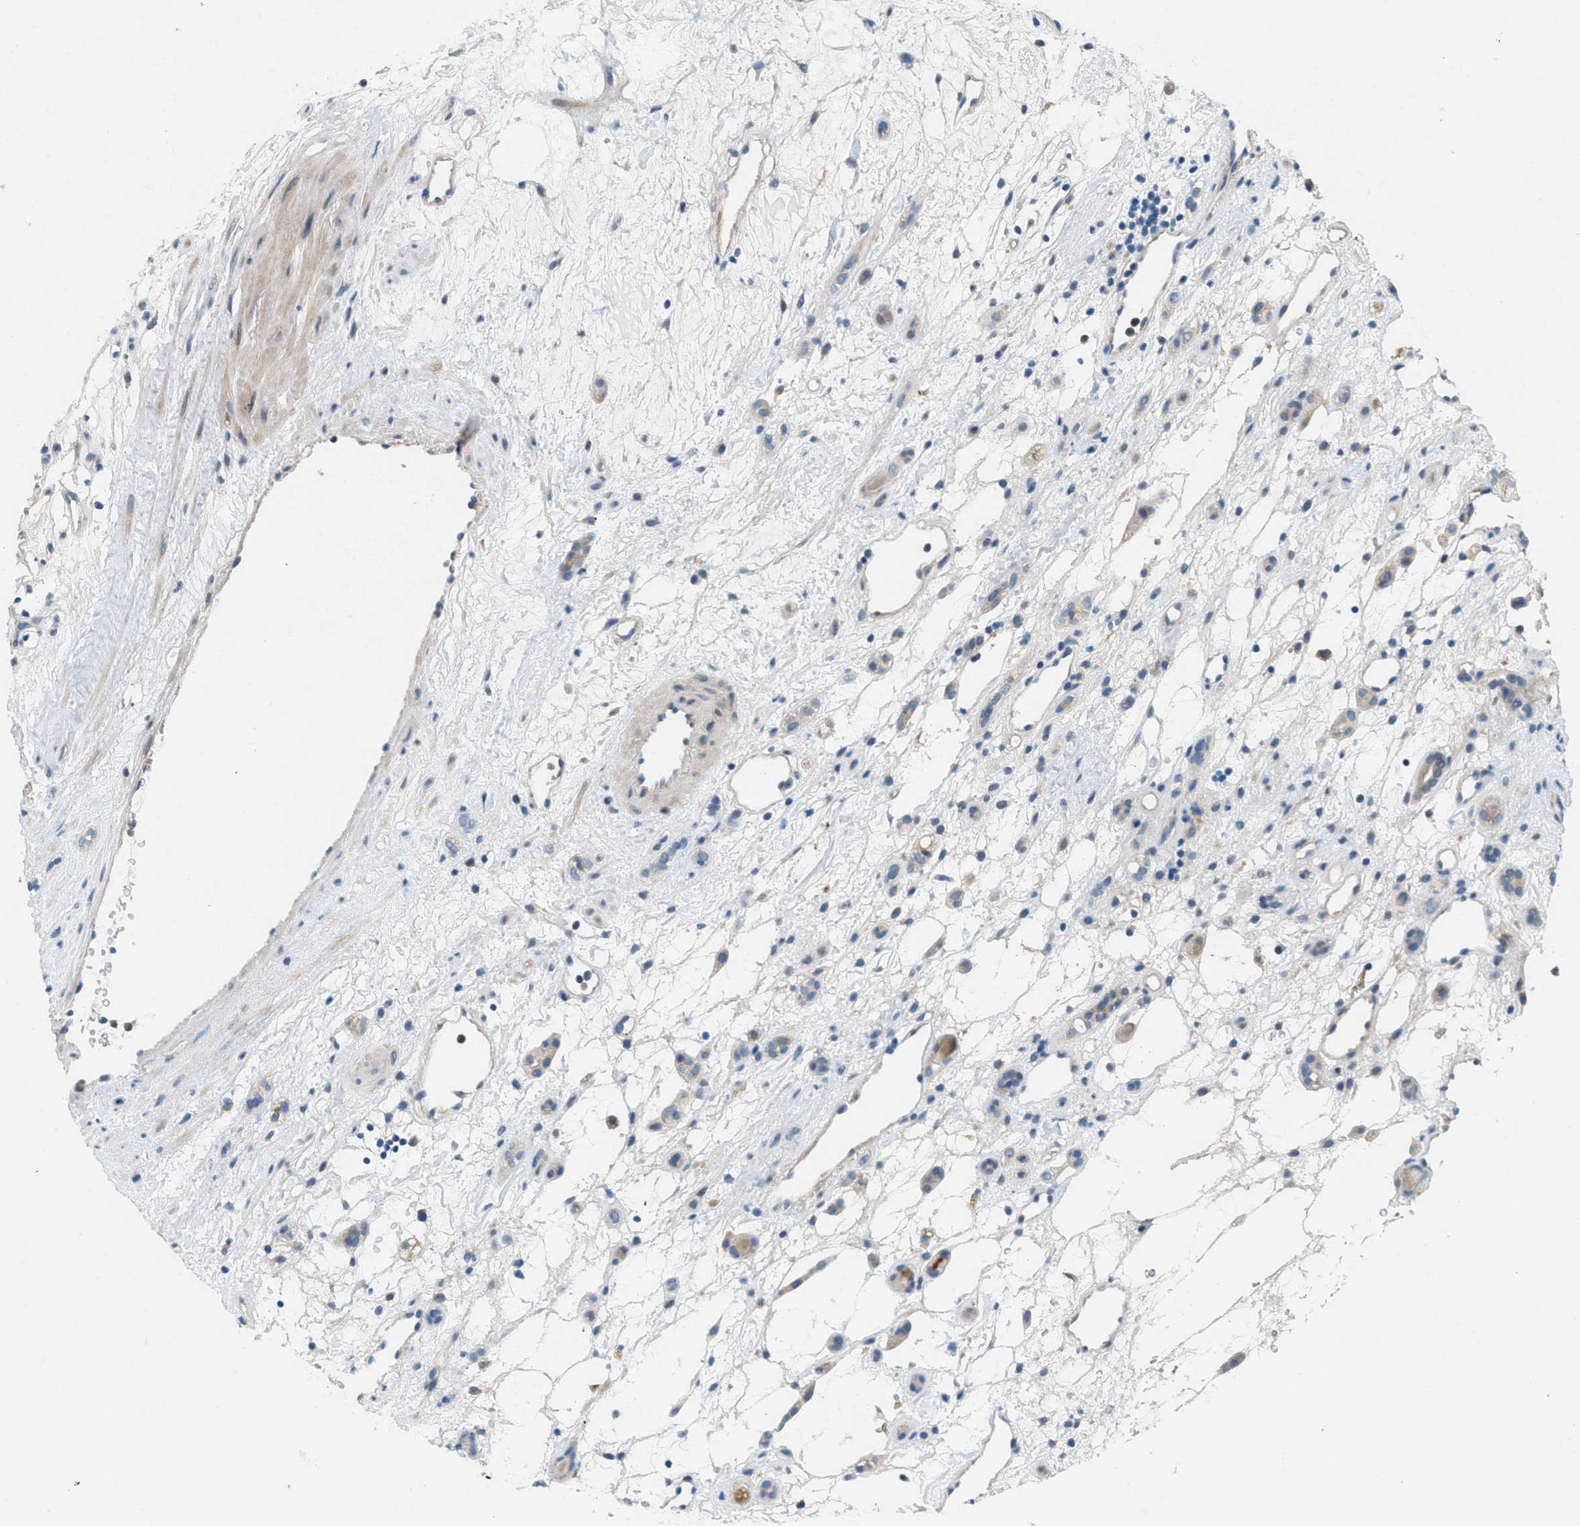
{"staining": {"intensity": "weak", "quantity": "25%-75%", "location": "cytoplasmic/membranous"}, "tissue": "renal cancer", "cell_type": "Tumor cells", "image_type": "cancer", "snomed": [{"axis": "morphology", "description": "Adenocarcinoma, NOS"}, {"axis": "topography", "description": "Kidney"}], "caption": "Tumor cells show low levels of weak cytoplasmic/membranous staining in approximately 25%-75% of cells in renal cancer.", "gene": "ADCY6", "patient": {"sex": "female", "age": 60}}